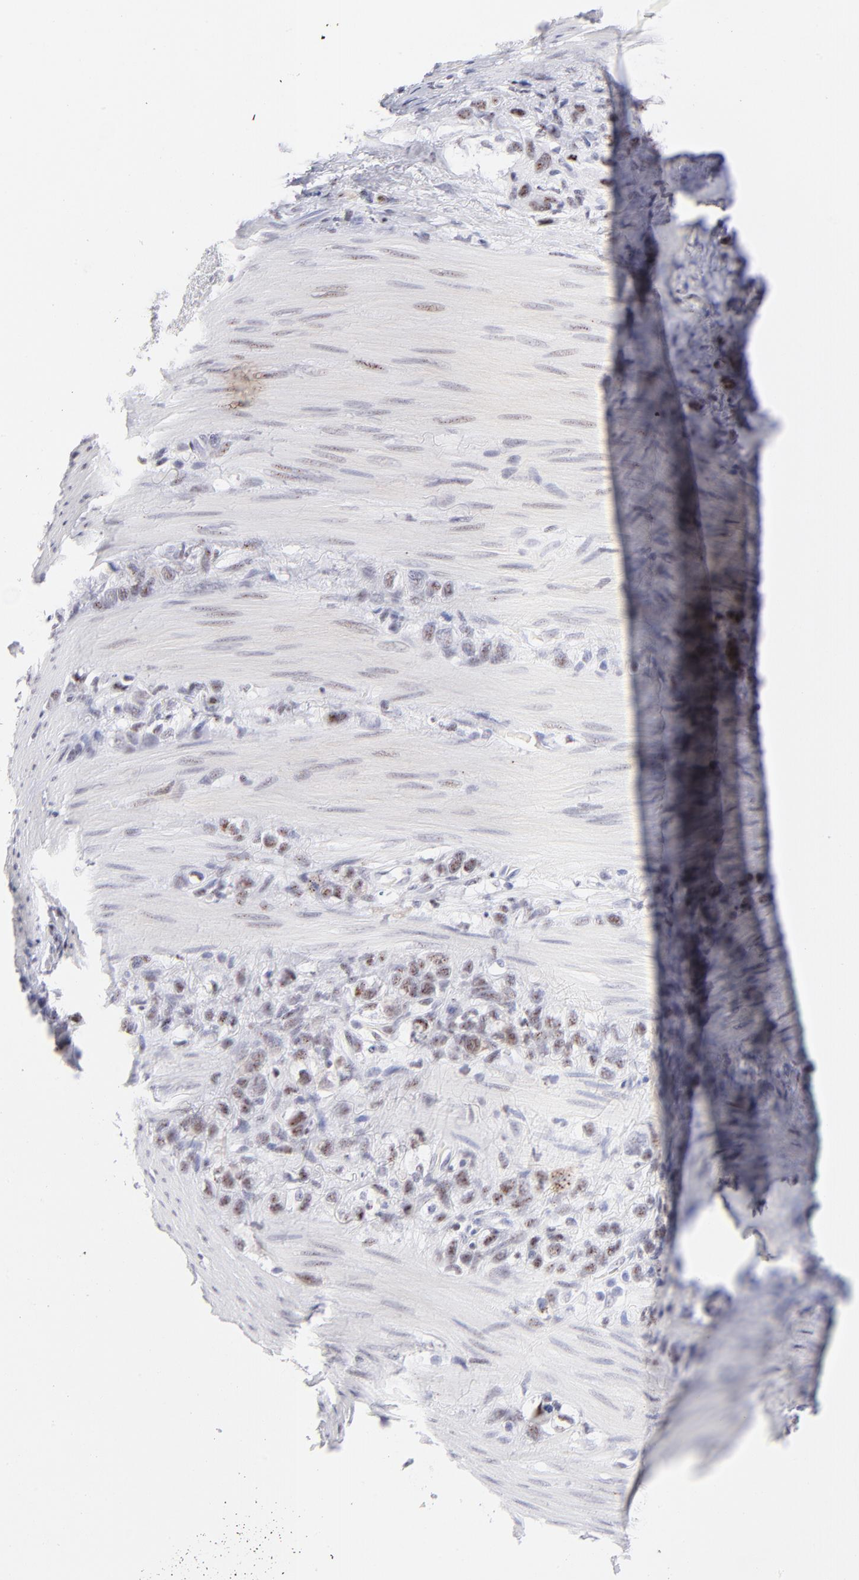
{"staining": {"intensity": "moderate", "quantity": ">75%", "location": "nuclear"}, "tissue": "stomach cancer", "cell_type": "Tumor cells", "image_type": "cancer", "snomed": [{"axis": "morphology", "description": "Normal tissue, NOS"}, {"axis": "morphology", "description": "Adenocarcinoma, NOS"}, {"axis": "morphology", "description": "Adenocarcinoma, High grade"}, {"axis": "topography", "description": "Stomach, upper"}, {"axis": "topography", "description": "Stomach"}], "caption": "Moderate nuclear expression is seen in about >75% of tumor cells in stomach high-grade adenocarcinoma. (brown staining indicates protein expression, while blue staining denotes nuclei).", "gene": "CDC25C", "patient": {"sex": "female", "age": 65}}